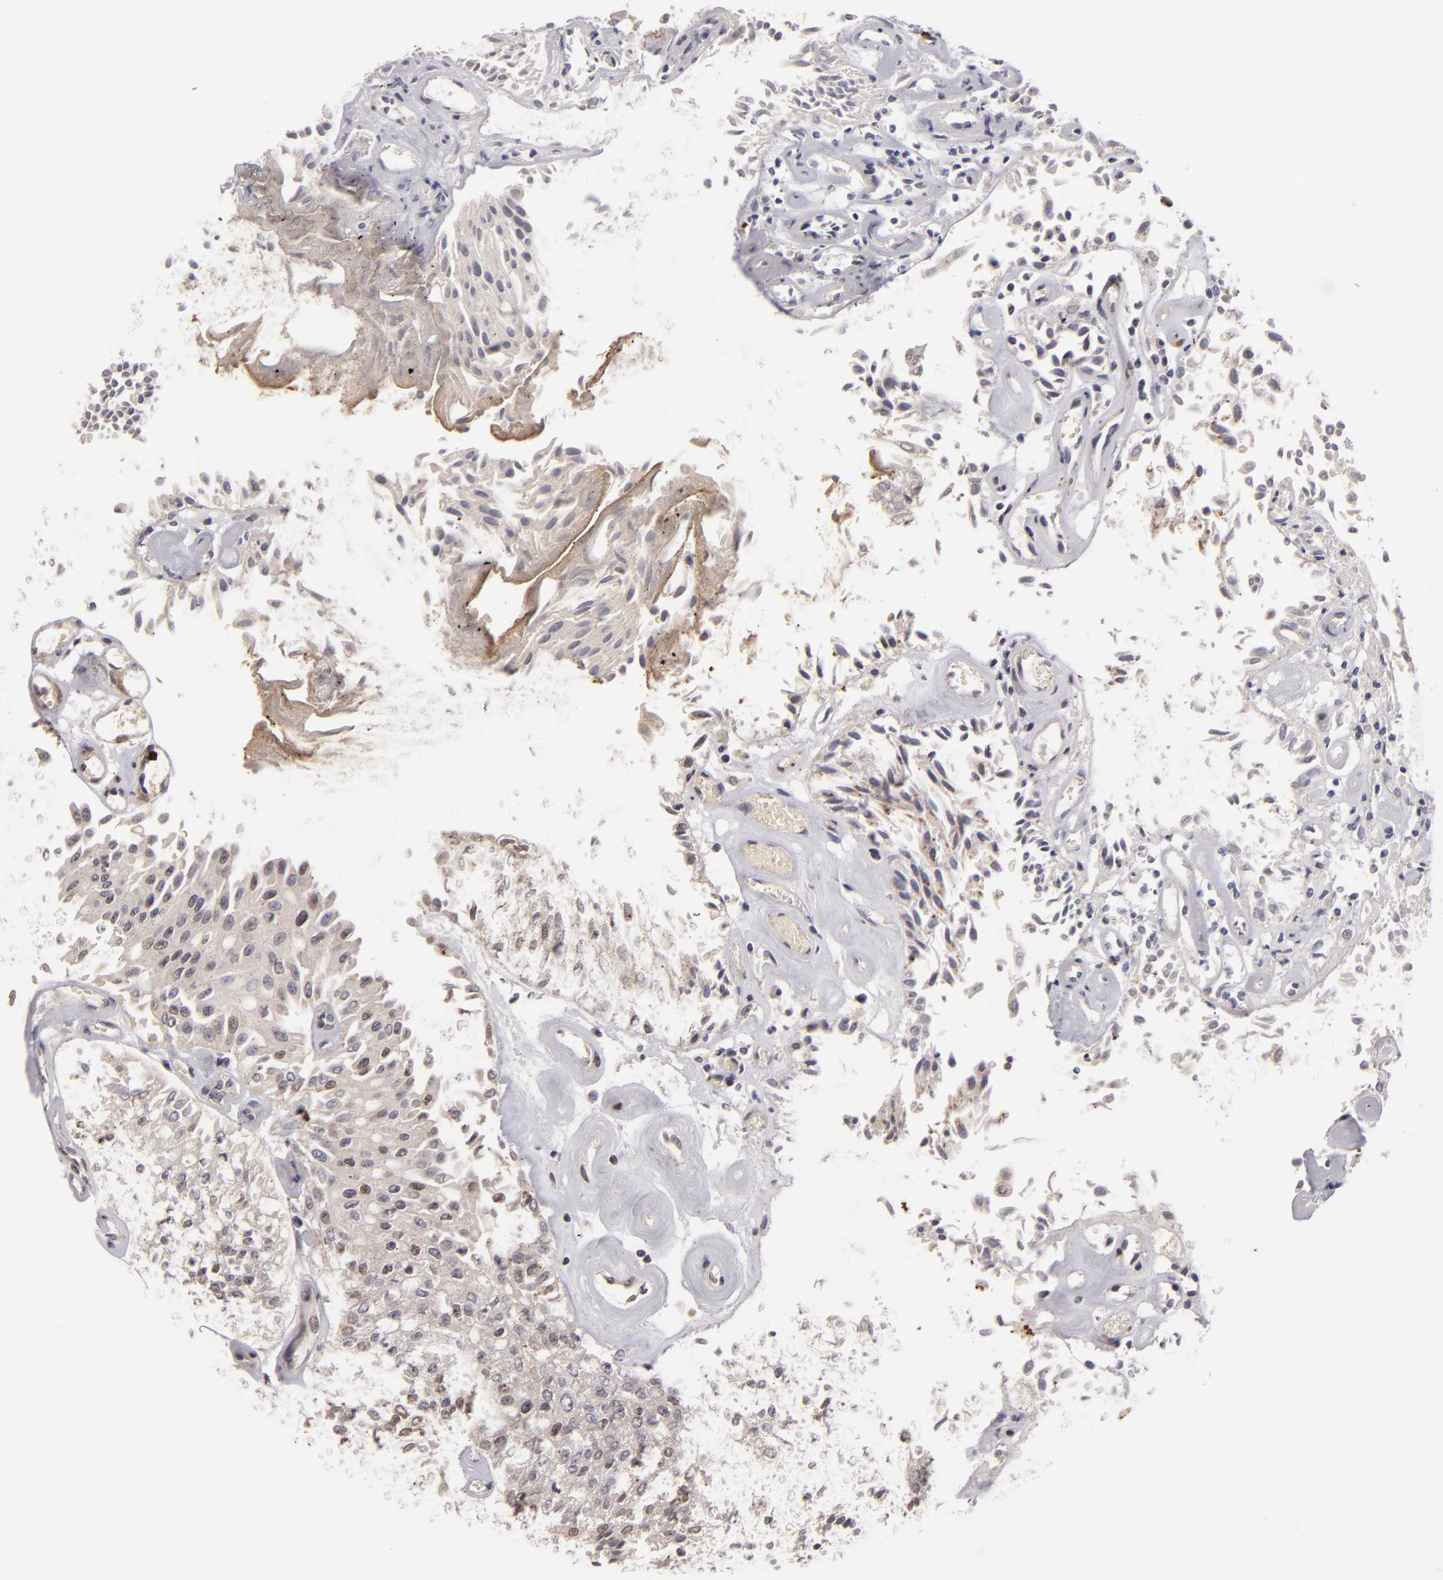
{"staining": {"intensity": "negative", "quantity": "none", "location": "none"}, "tissue": "urothelial cancer", "cell_type": "Tumor cells", "image_type": "cancer", "snomed": [{"axis": "morphology", "description": "Urothelial carcinoma, Low grade"}, {"axis": "topography", "description": "Urinary bladder"}], "caption": "An image of urothelial cancer stained for a protein shows no brown staining in tumor cells.", "gene": "DFFA", "patient": {"sex": "male", "age": 86}}